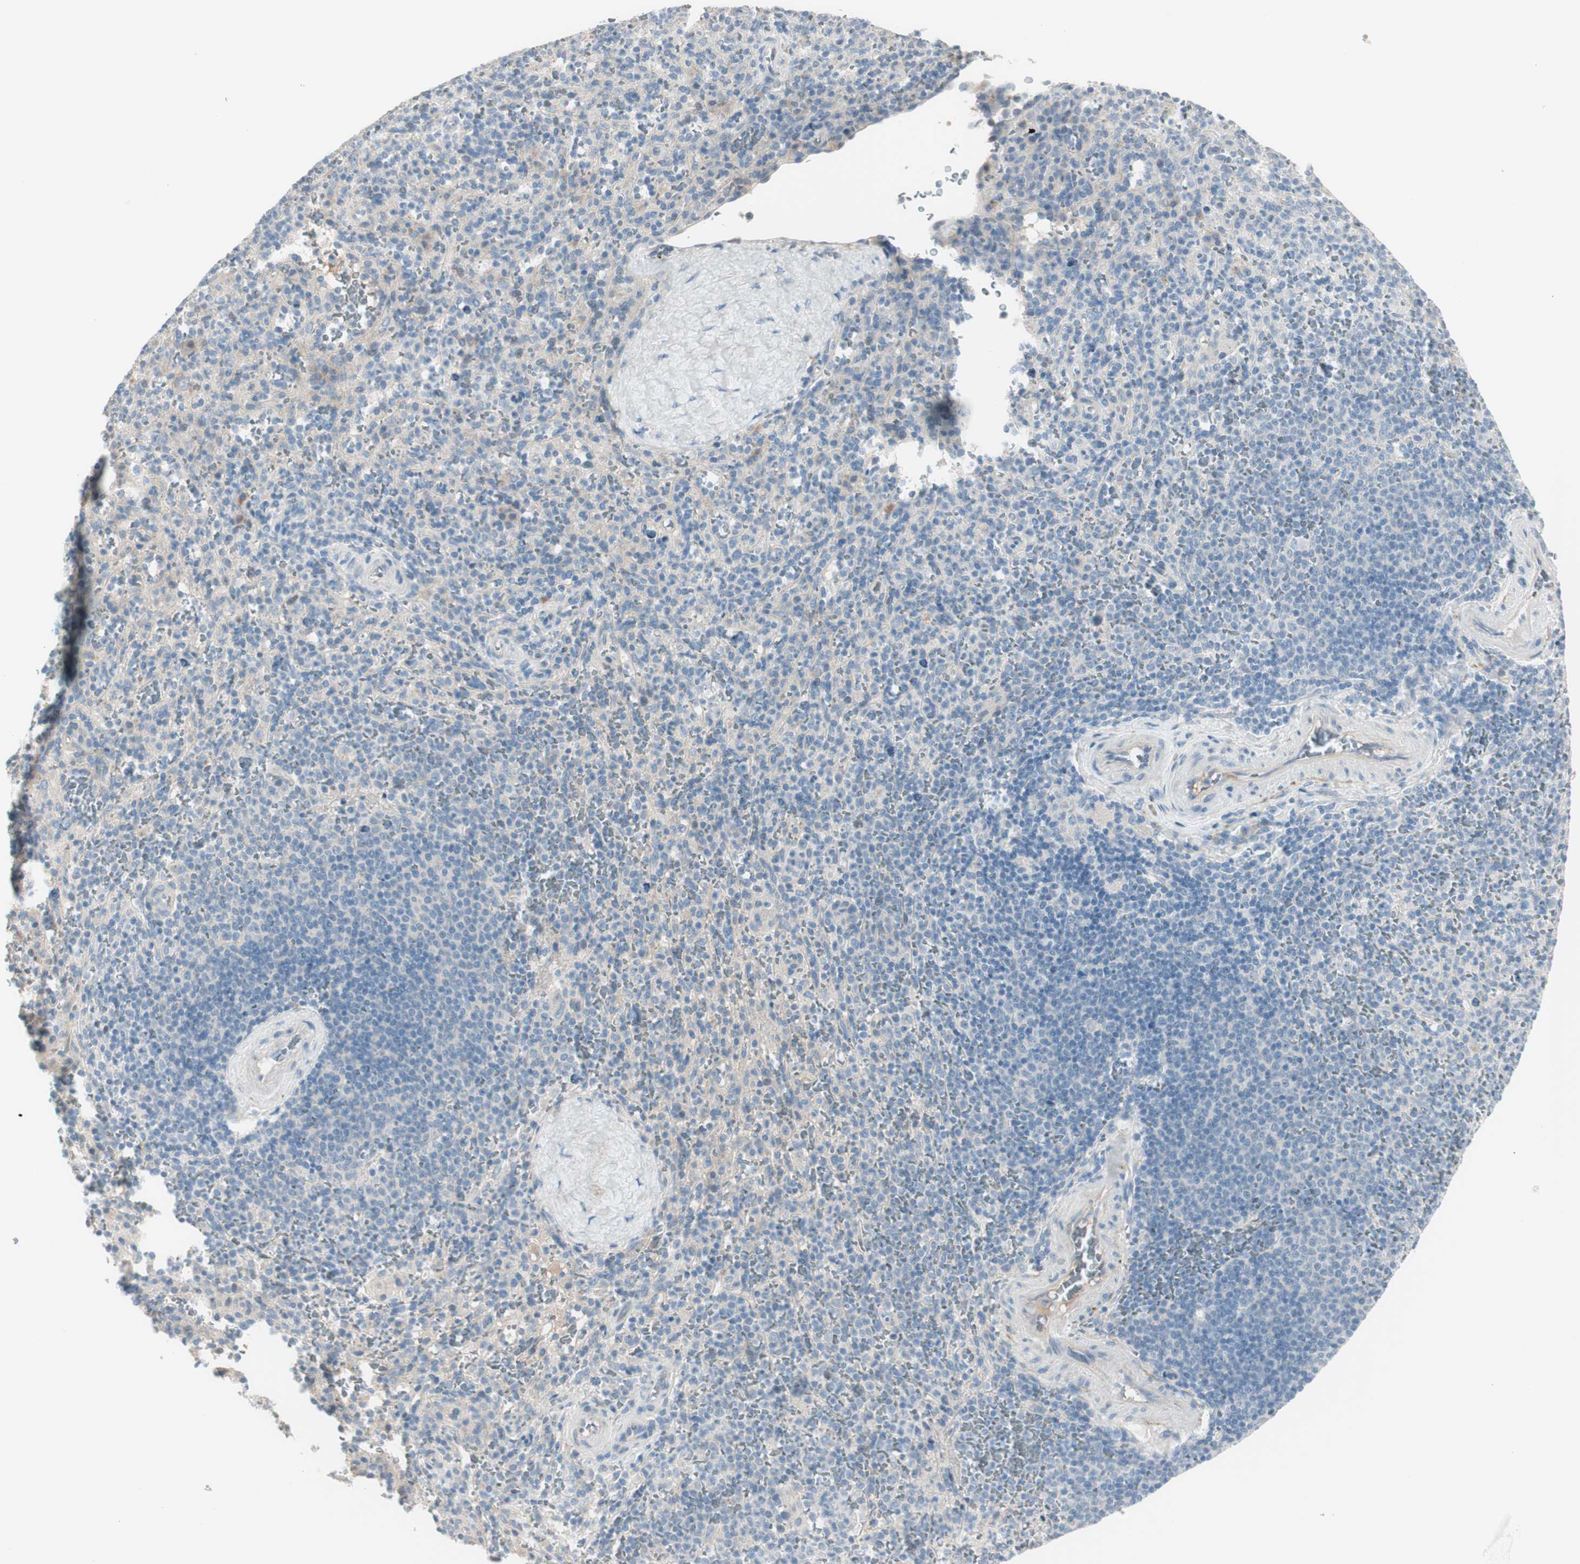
{"staining": {"intensity": "negative", "quantity": "none", "location": "none"}, "tissue": "spleen", "cell_type": "Cells in red pulp", "image_type": "normal", "snomed": [{"axis": "morphology", "description": "Normal tissue, NOS"}, {"axis": "topography", "description": "Spleen"}], "caption": "Immunohistochemistry image of normal spleen: spleen stained with DAB (3,3'-diaminobenzidine) demonstrates no significant protein positivity in cells in red pulp. Brightfield microscopy of immunohistochemistry stained with DAB (3,3'-diaminobenzidine) (brown) and hematoxylin (blue), captured at high magnification.", "gene": "MAPRE3", "patient": {"sex": "male", "age": 36}}